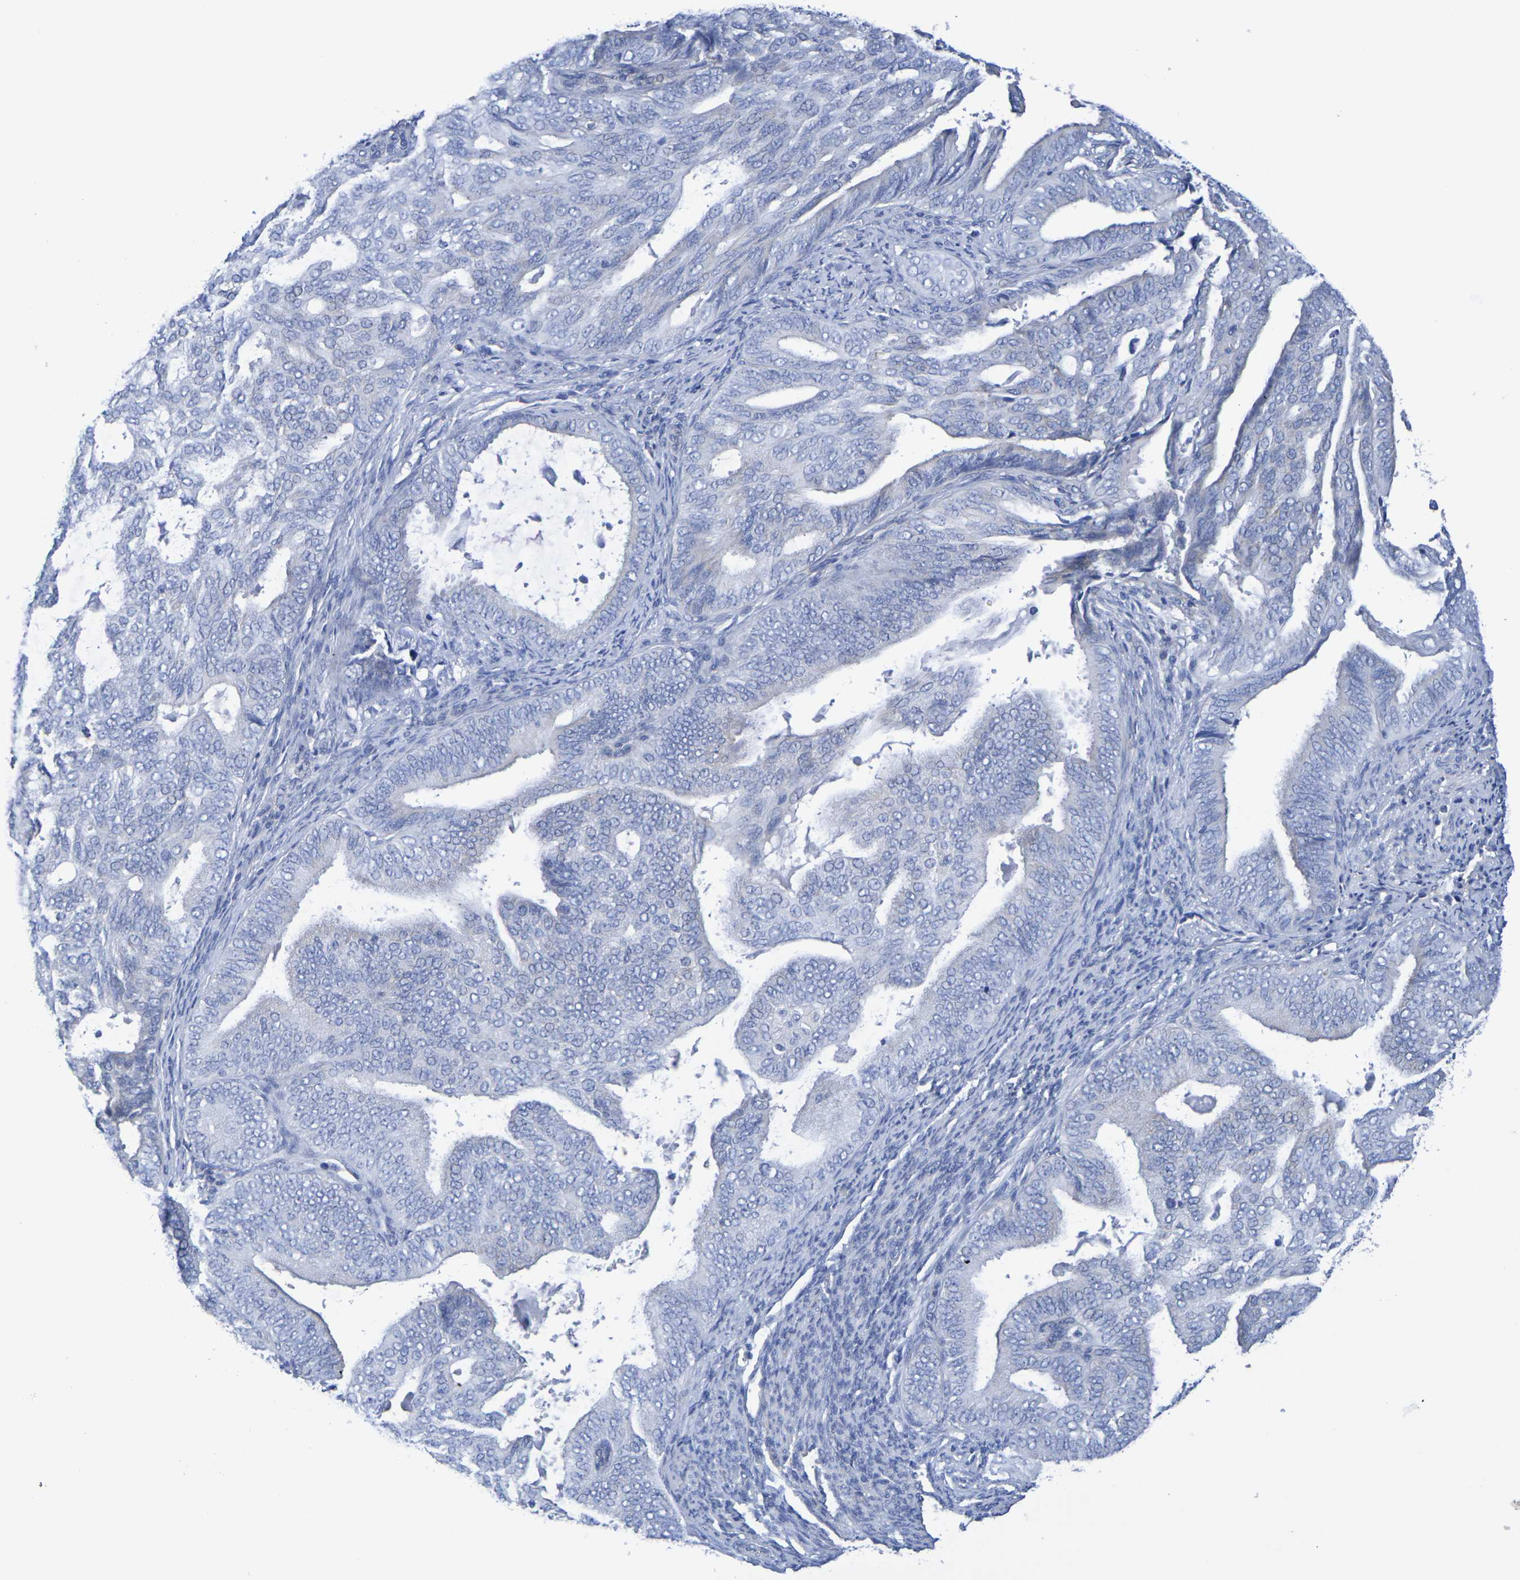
{"staining": {"intensity": "negative", "quantity": "none", "location": "none"}, "tissue": "endometrial cancer", "cell_type": "Tumor cells", "image_type": "cancer", "snomed": [{"axis": "morphology", "description": "Adenocarcinoma, NOS"}, {"axis": "topography", "description": "Endometrium"}], "caption": "High power microscopy histopathology image of an IHC histopathology image of adenocarcinoma (endometrial), revealing no significant expression in tumor cells.", "gene": "TMCC3", "patient": {"sex": "female", "age": 58}}